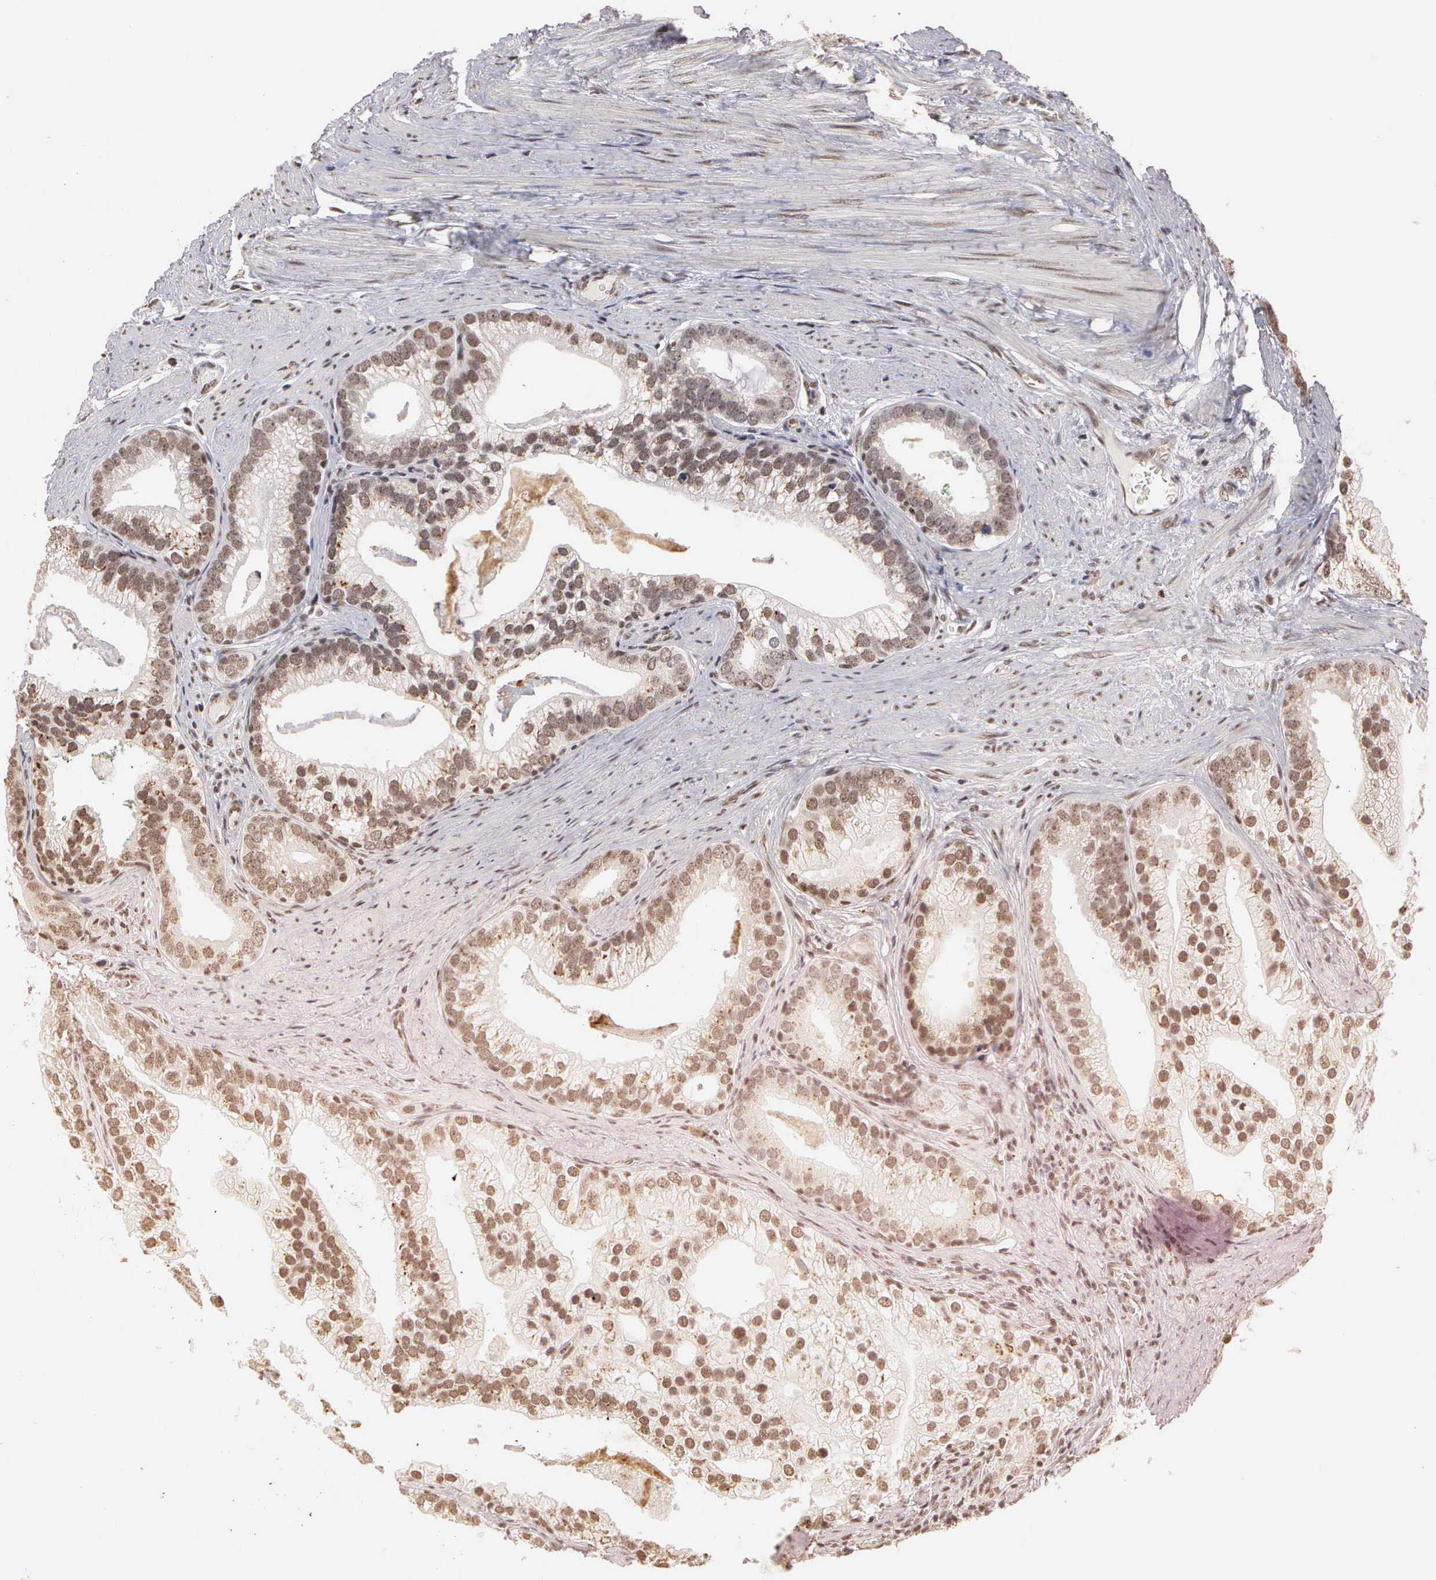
{"staining": {"intensity": "moderate", "quantity": ">75%", "location": "nuclear"}, "tissue": "prostate cancer", "cell_type": "Tumor cells", "image_type": "cancer", "snomed": [{"axis": "morphology", "description": "Adenocarcinoma, Medium grade"}, {"axis": "topography", "description": "Prostate"}], "caption": "Prostate cancer (adenocarcinoma (medium-grade)) was stained to show a protein in brown. There is medium levels of moderate nuclear positivity in about >75% of tumor cells.", "gene": "GTF2A1", "patient": {"sex": "male", "age": 65}}